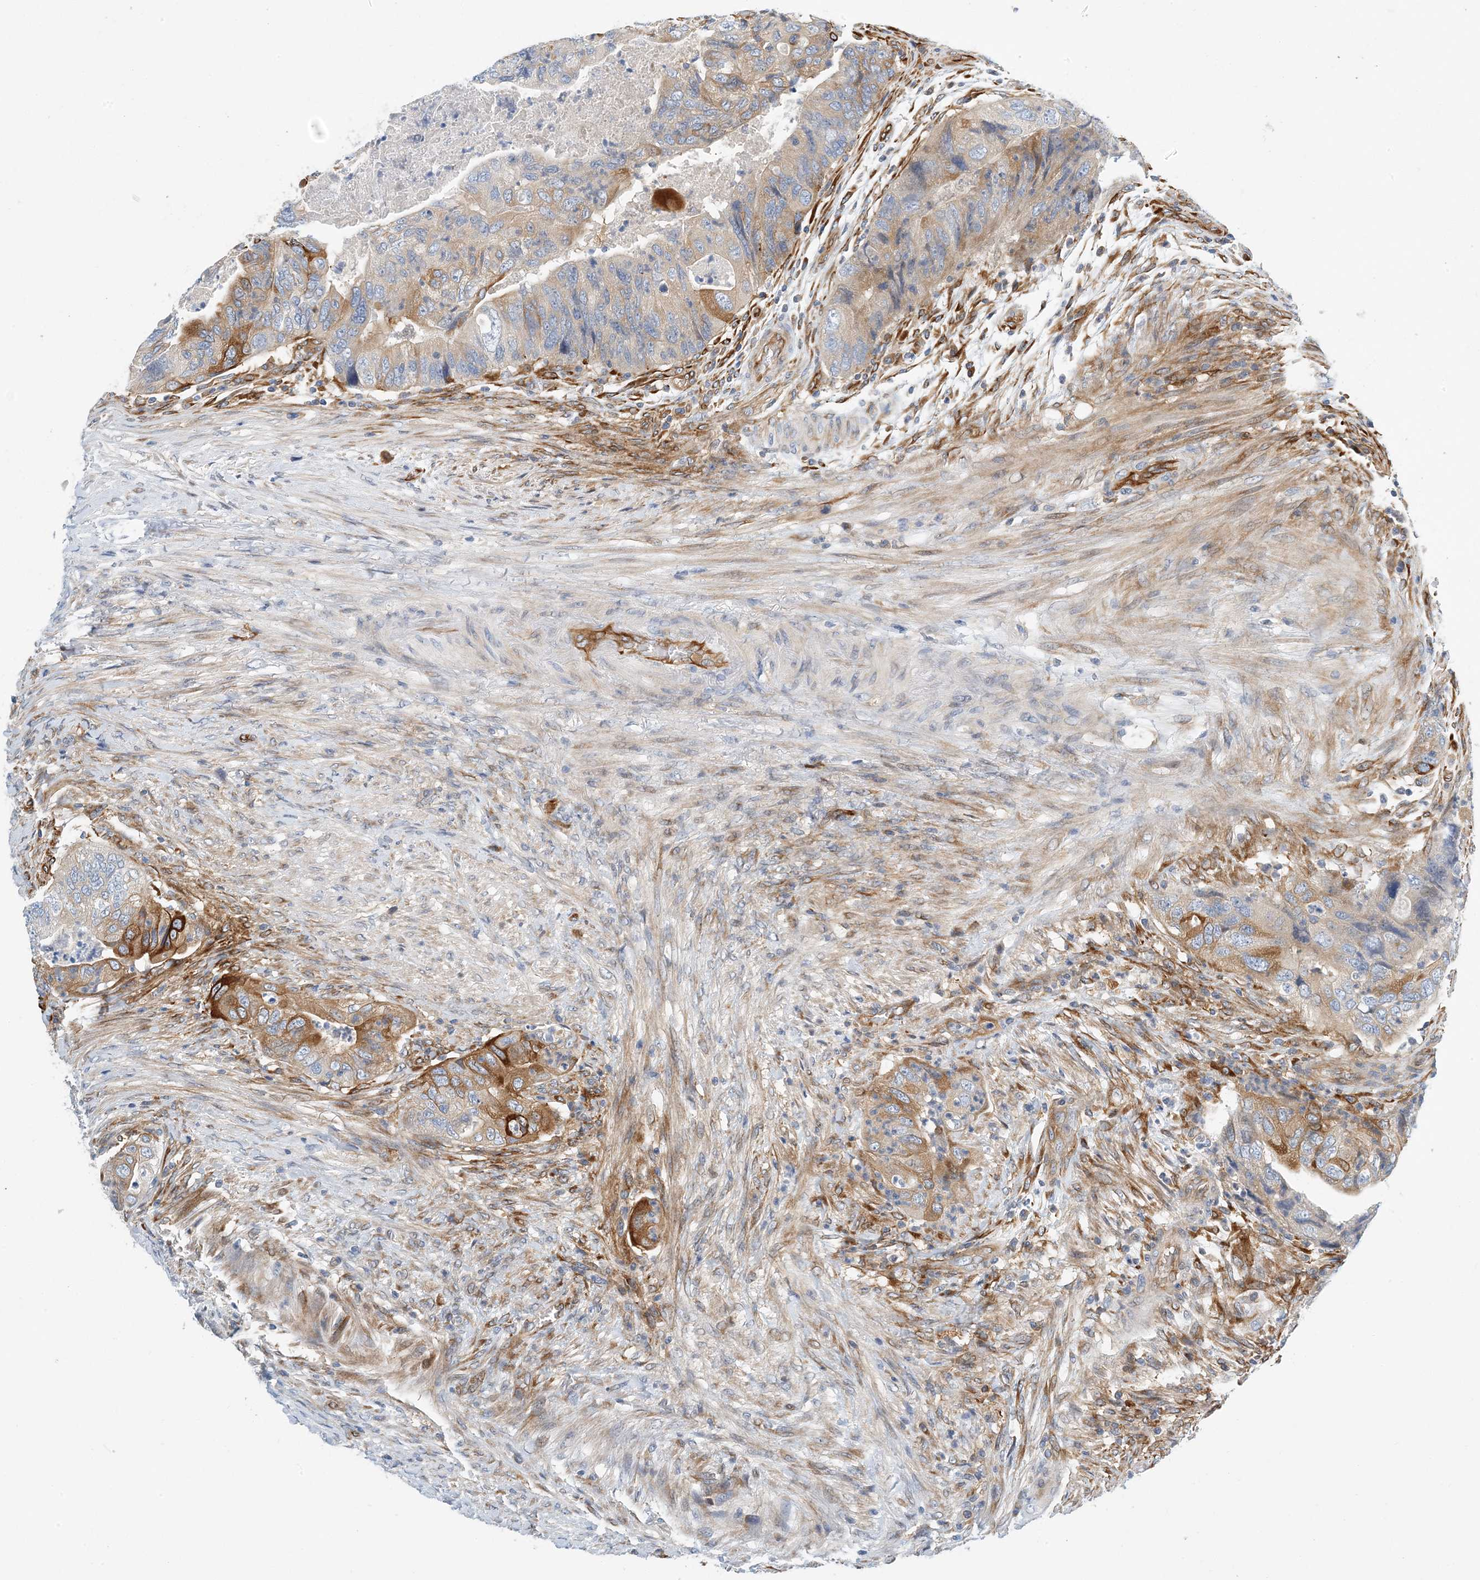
{"staining": {"intensity": "moderate", "quantity": "<25%", "location": "cytoplasmic/membranous"}, "tissue": "colorectal cancer", "cell_type": "Tumor cells", "image_type": "cancer", "snomed": [{"axis": "morphology", "description": "Adenocarcinoma, NOS"}, {"axis": "topography", "description": "Rectum"}], "caption": "About <25% of tumor cells in colorectal cancer (adenocarcinoma) exhibit moderate cytoplasmic/membranous protein positivity as visualized by brown immunohistochemical staining.", "gene": "PCDHA2", "patient": {"sex": "male", "age": 63}}